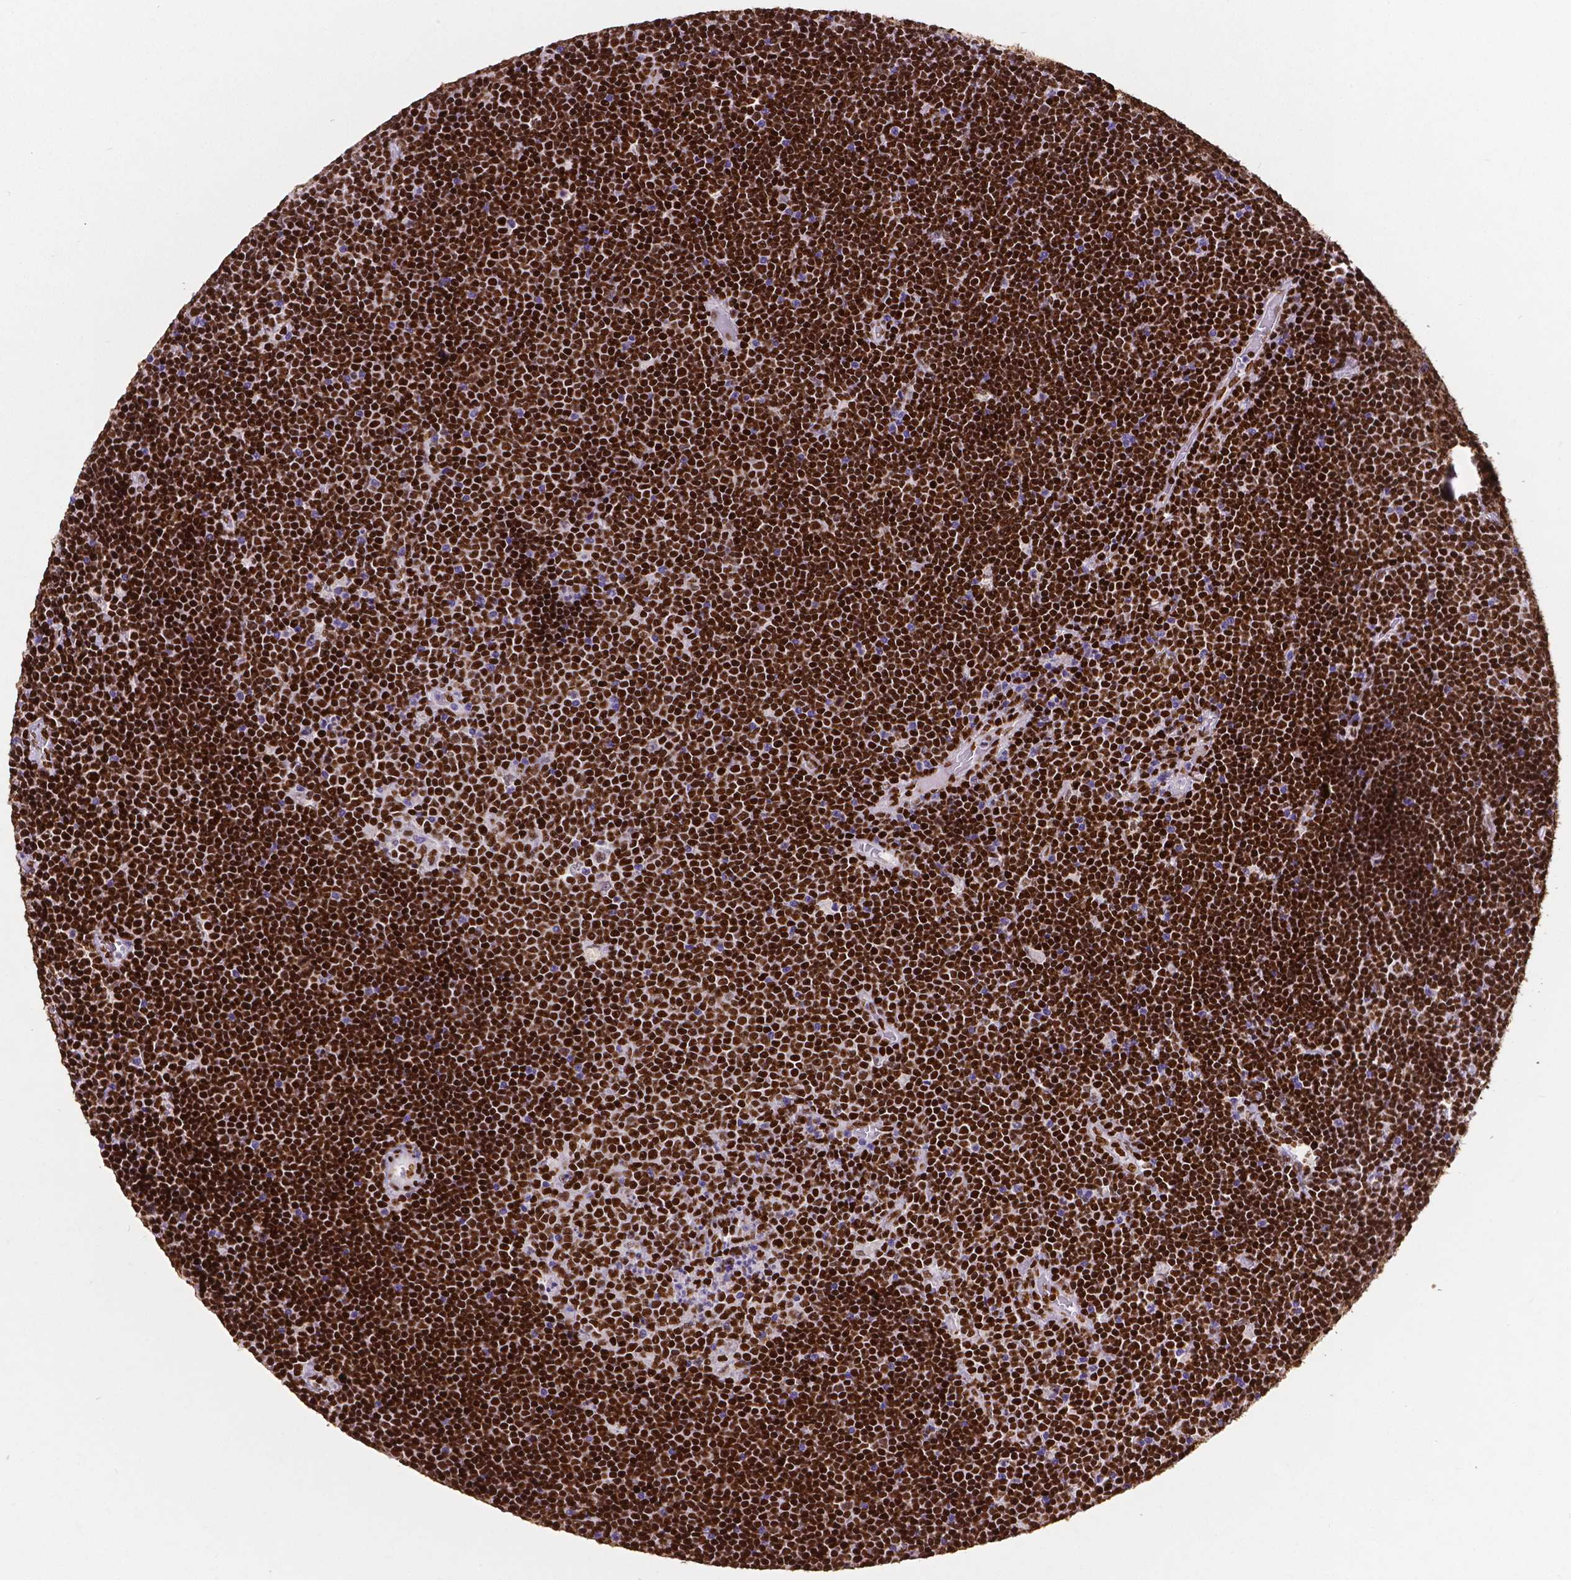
{"staining": {"intensity": "strong", "quantity": ">75%", "location": "nuclear"}, "tissue": "lymphoma", "cell_type": "Tumor cells", "image_type": "cancer", "snomed": [{"axis": "morphology", "description": "Malignant lymphoma, non-Hodgkin's type, Low grade"}, {"axis": "topography", "description": "Brain"}], "caption": "Immunohistochemical staining of malignant lymphoma, non-Hodgkin's type (low-grade) reveals high levels of strong nuclear protein positivity in about >75% of tumor cells.", "gene": "MEF2C", "patient": {"sex": "female", "age": 66}}